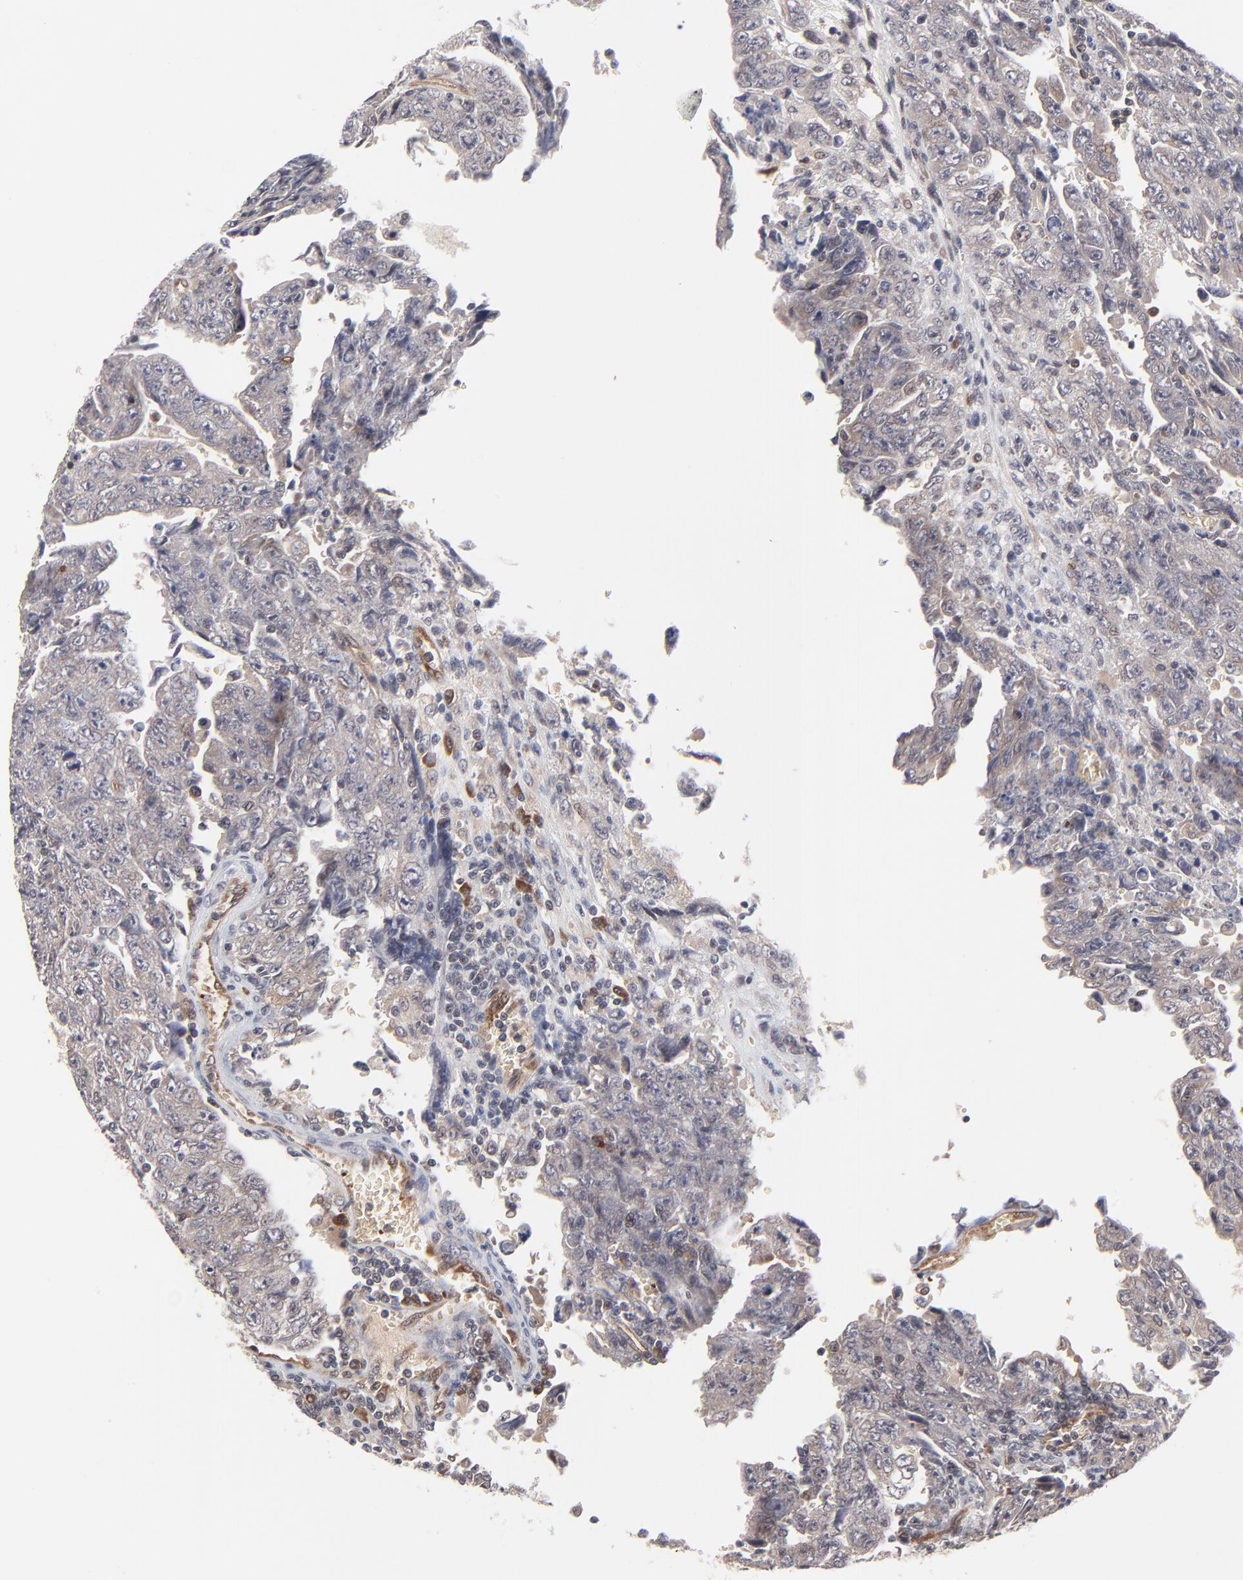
{"staining": {"intensity": "weak", "quantity": "<25%", "location": "cytoplasmic/membranous"}, "tissue": "testis cancer", "cell_type": "Tumor cells", "image_type": "cancer", "snomed": [{"axis": "morphology", "description": "Carcinoma, Embryonal, NOS"}, {"axis": "topography", "description": "Testis"}], "caption": "The image displays no staining of tumor cells in testis embryonal carcinoma.", "gene": "CASP10", "patient": {"sex": "male", "age": 28}}